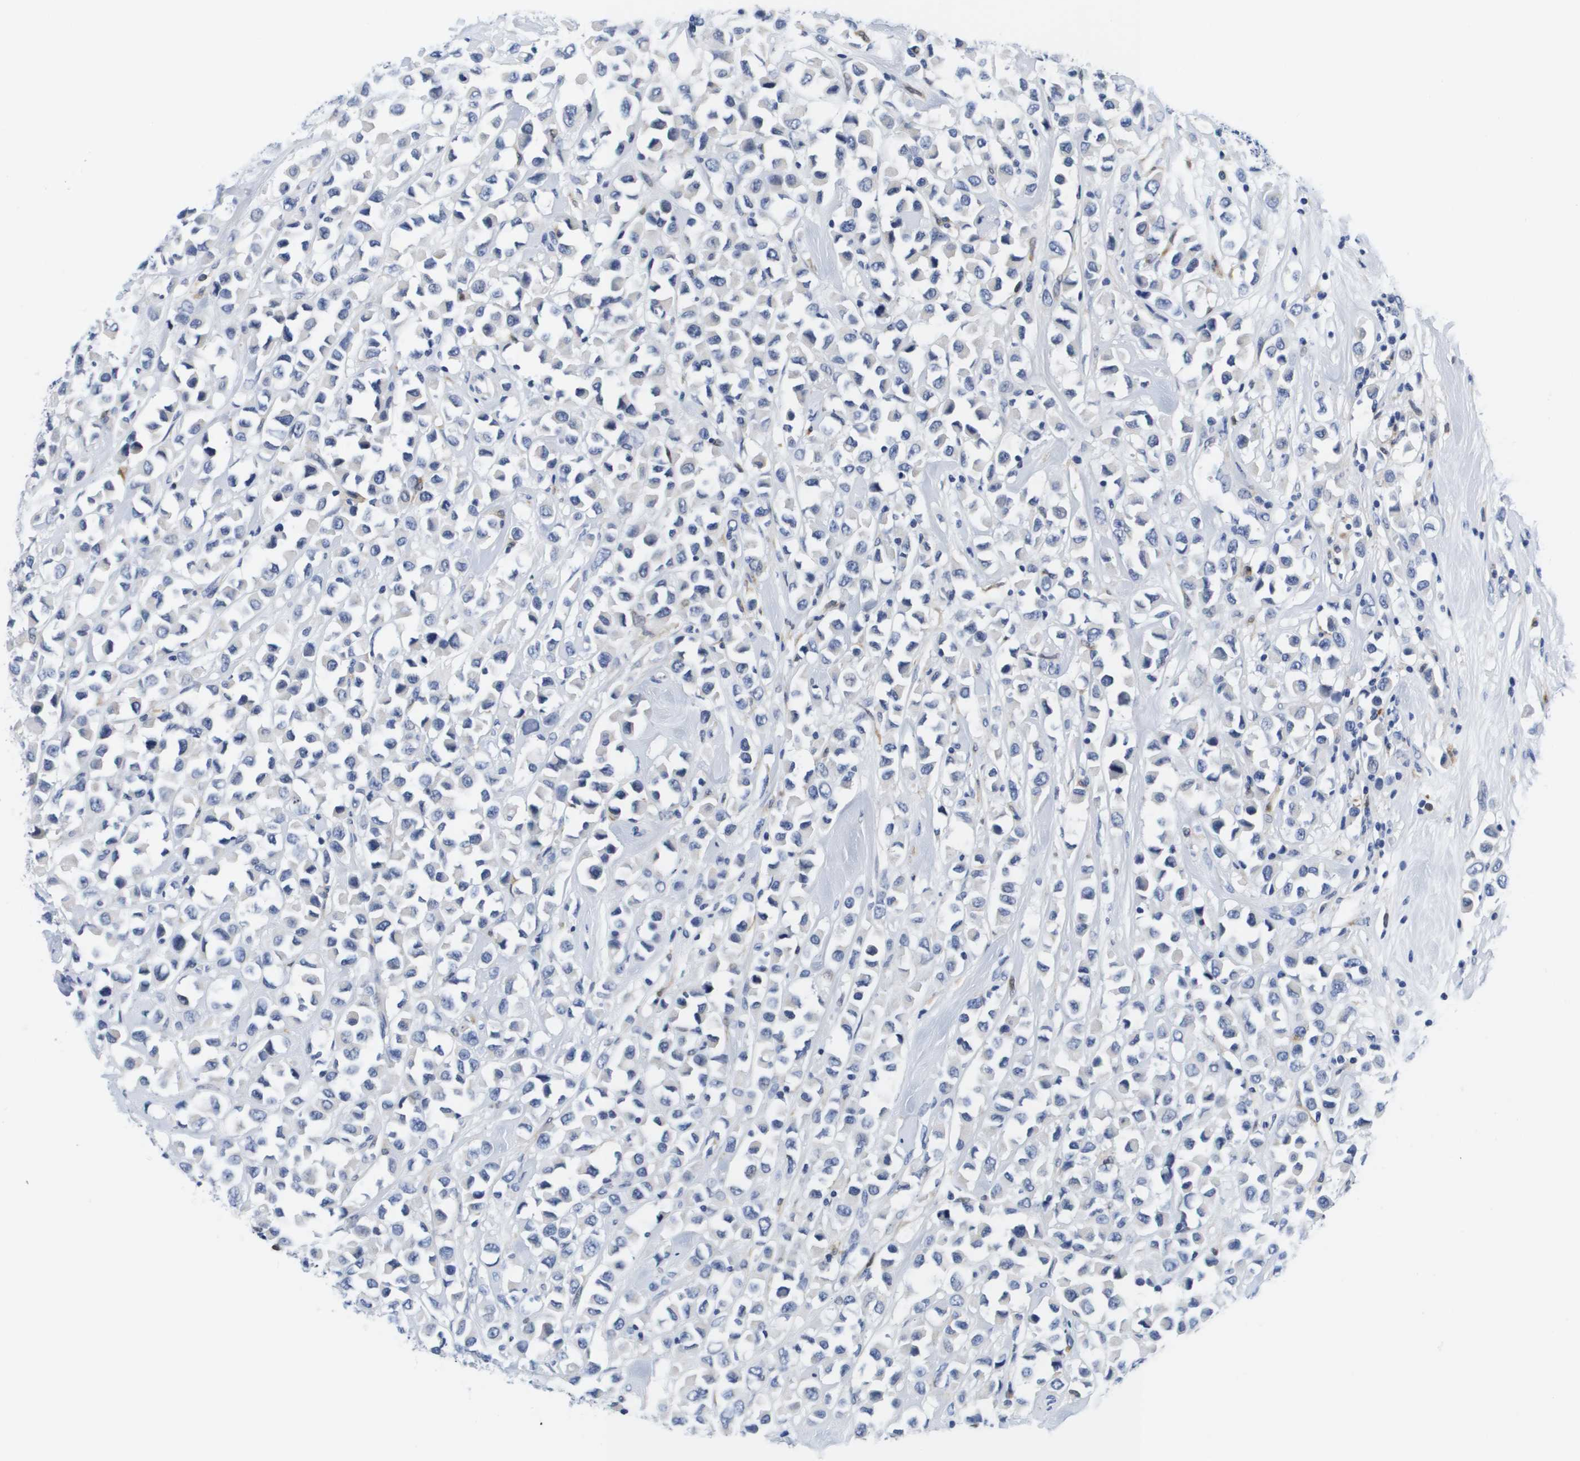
{"staining": {"intensity": "negative", "quantity": "none", "location": "none"}, "tissue": "breast cancer", "cell_type": "Tumor cells", "image_type": "cancer", "snomed": [{"axis": "morphology", "description": "Duct carcinoma"}, {"axis": "topography", "description": "Breast"}], "caption": "High magnification brightfield microscopy of breast cancer stained with DAB (brown) and counterstained with hematoxylin (blue): tumor cells show no significant staining.", "gene": "HMOX1", "patient": {"sex": "female", "age": 61}}